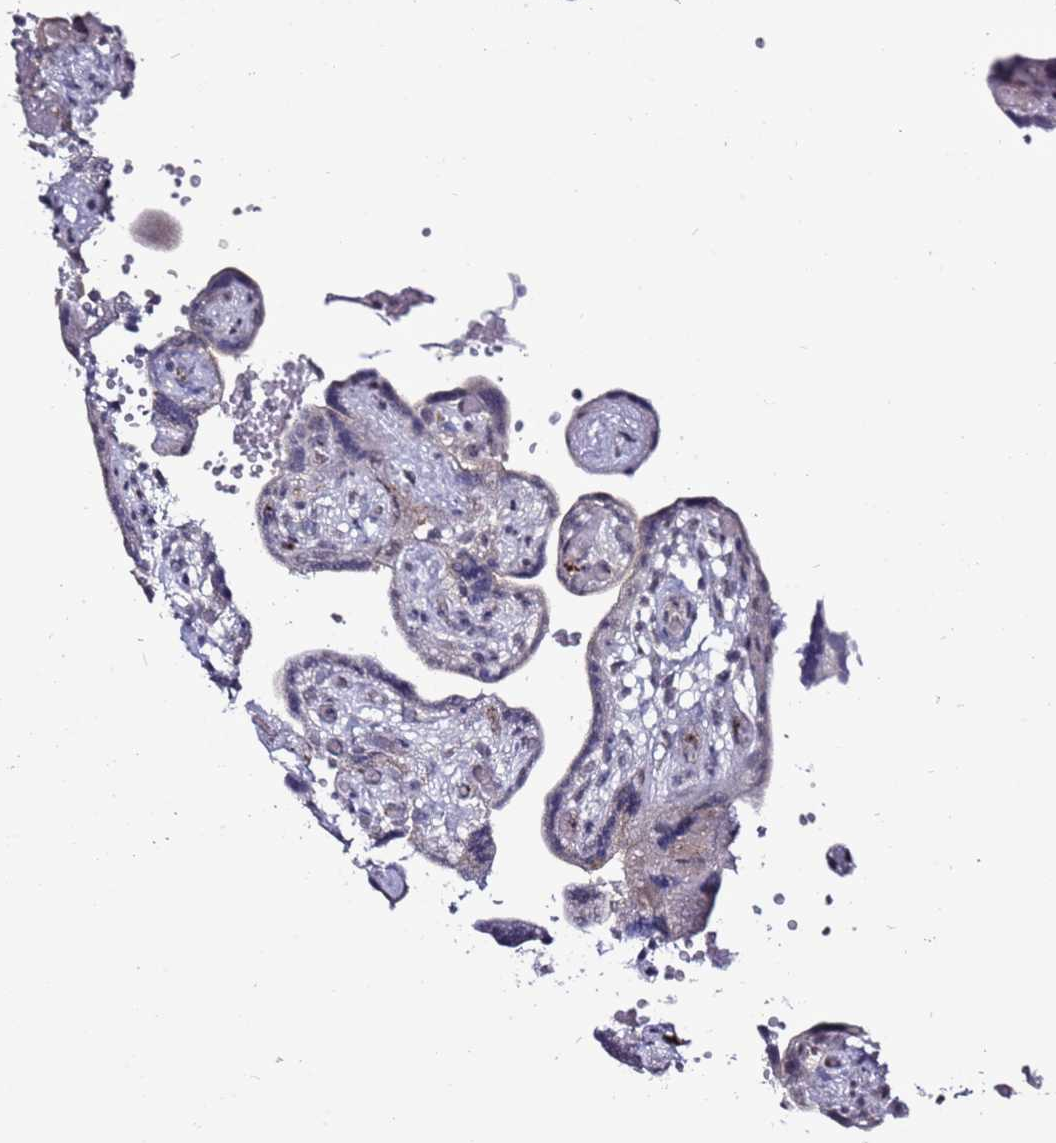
{"staining": {"intensity": "strong", "quantity": "<25%", "location": "cytoplasmic/membranous"}, "tissue": "placenta", "cell_type": "Decidual cells", "image_type": "normal", "snomed": [{"axis": "morphology", "description": "Normal tissue, NOS"}, {"axis": "topography", "description": "Placenta"}], "caption": "This is an image of immunohistochemistry (IHC) staining of benign placenta, which shows strong positivity in the cytoplasmic/membranous of decidual cells.", "gene": "PSMA7", "patient": {"sex": "female", "age": 30}}